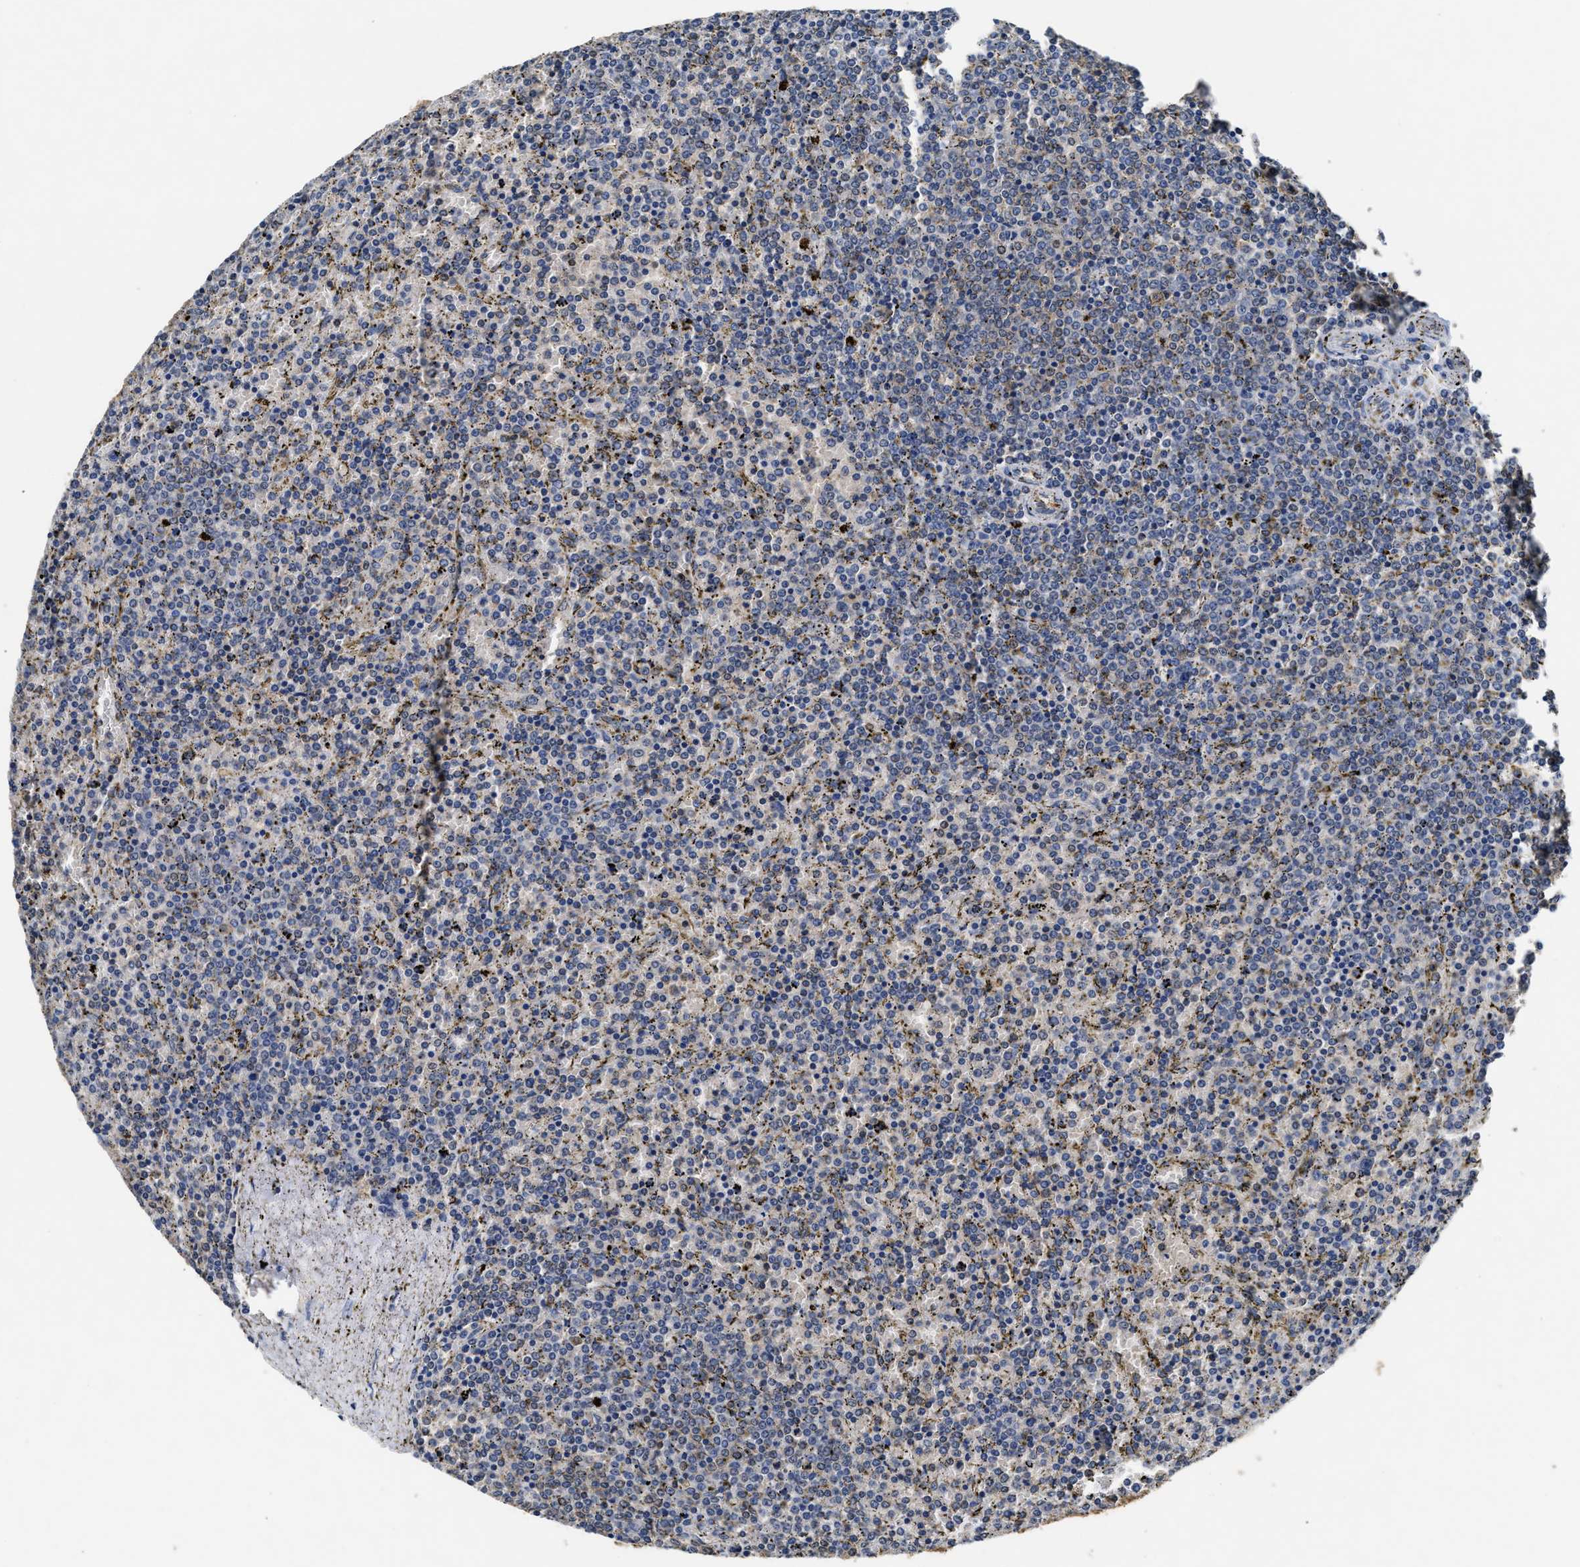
{"staining": {"intensity": "negative", "quantity": "none", "location": "none"}, "tissue": "lymphoma", "cell_type": "Tumor cells", "image_type": "cancer", "snomed": [{"axis": "morphology", "description": "Malignant lymphoma, non-Hodgkin's type, Low grade"}, {"axis": "topography", "description": "Spleen"}], "caption": "IHC photomicrograph of human lymphoma stained for a protein (brown), which displays no positivity in tumor cells.", "gene": "ACAT2", "patient": {"sex": "female", "age": 77}}